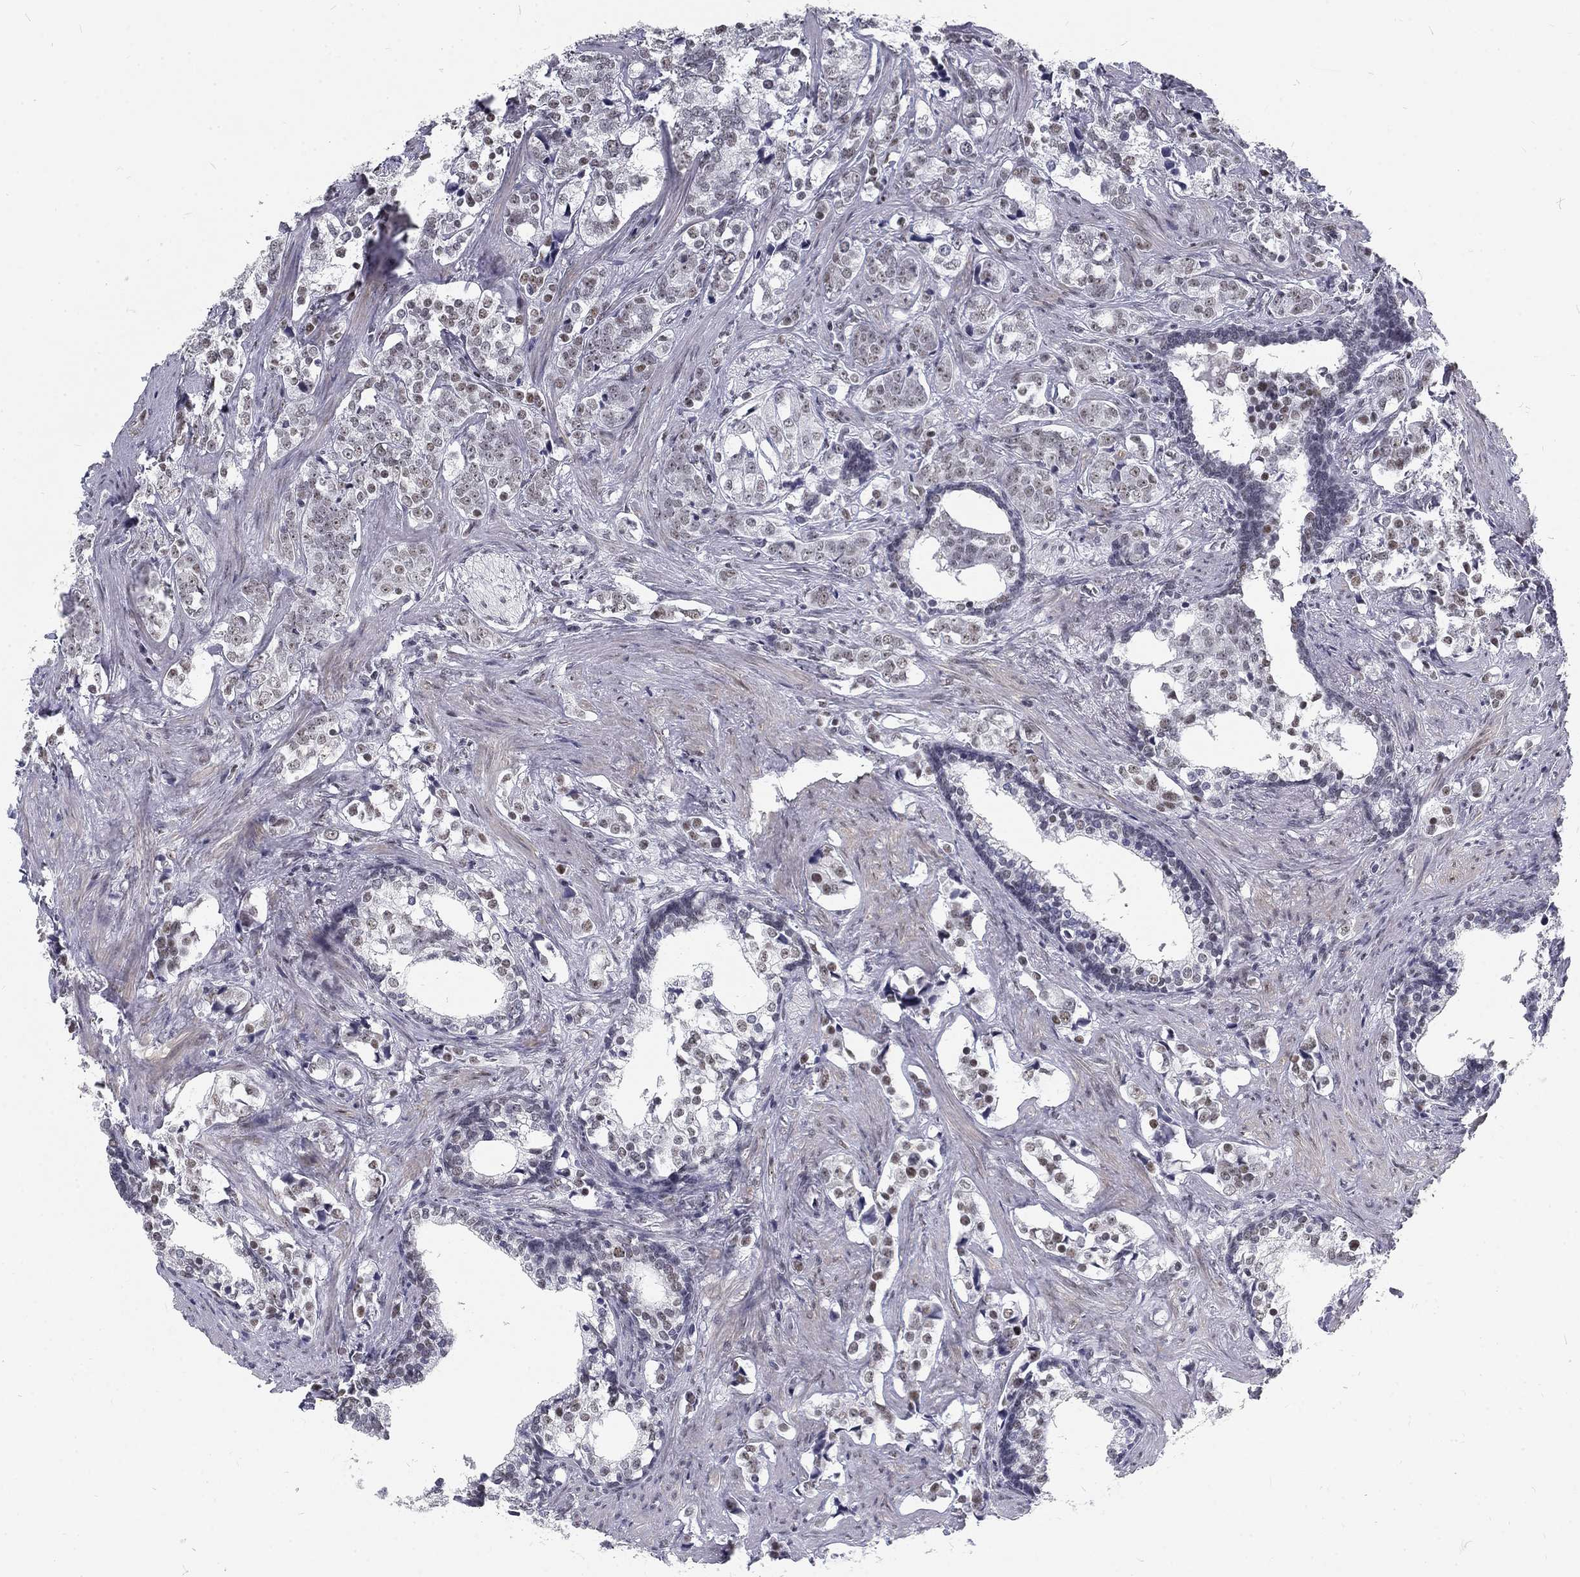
{"staining": {"intensity": "weak", "quantity": "<25%", "location": "nuclear"}, "tissue": "prostate cancer", "cell_type": "Tumor cells", "image_type": "cancer", "snomed": [{"axis": "morphology", "description": "Adenocarcinoma, NOS"}, {"axis": "topography", "description": "Prostate and seminal vesicle, NOS"}], "caption": "Immunohistochemical staining of human prostate cancer demonstrates no significant expression in tumor cells.", "gene": "SNORC", "patient": {"sex": "male", "age": 63}}